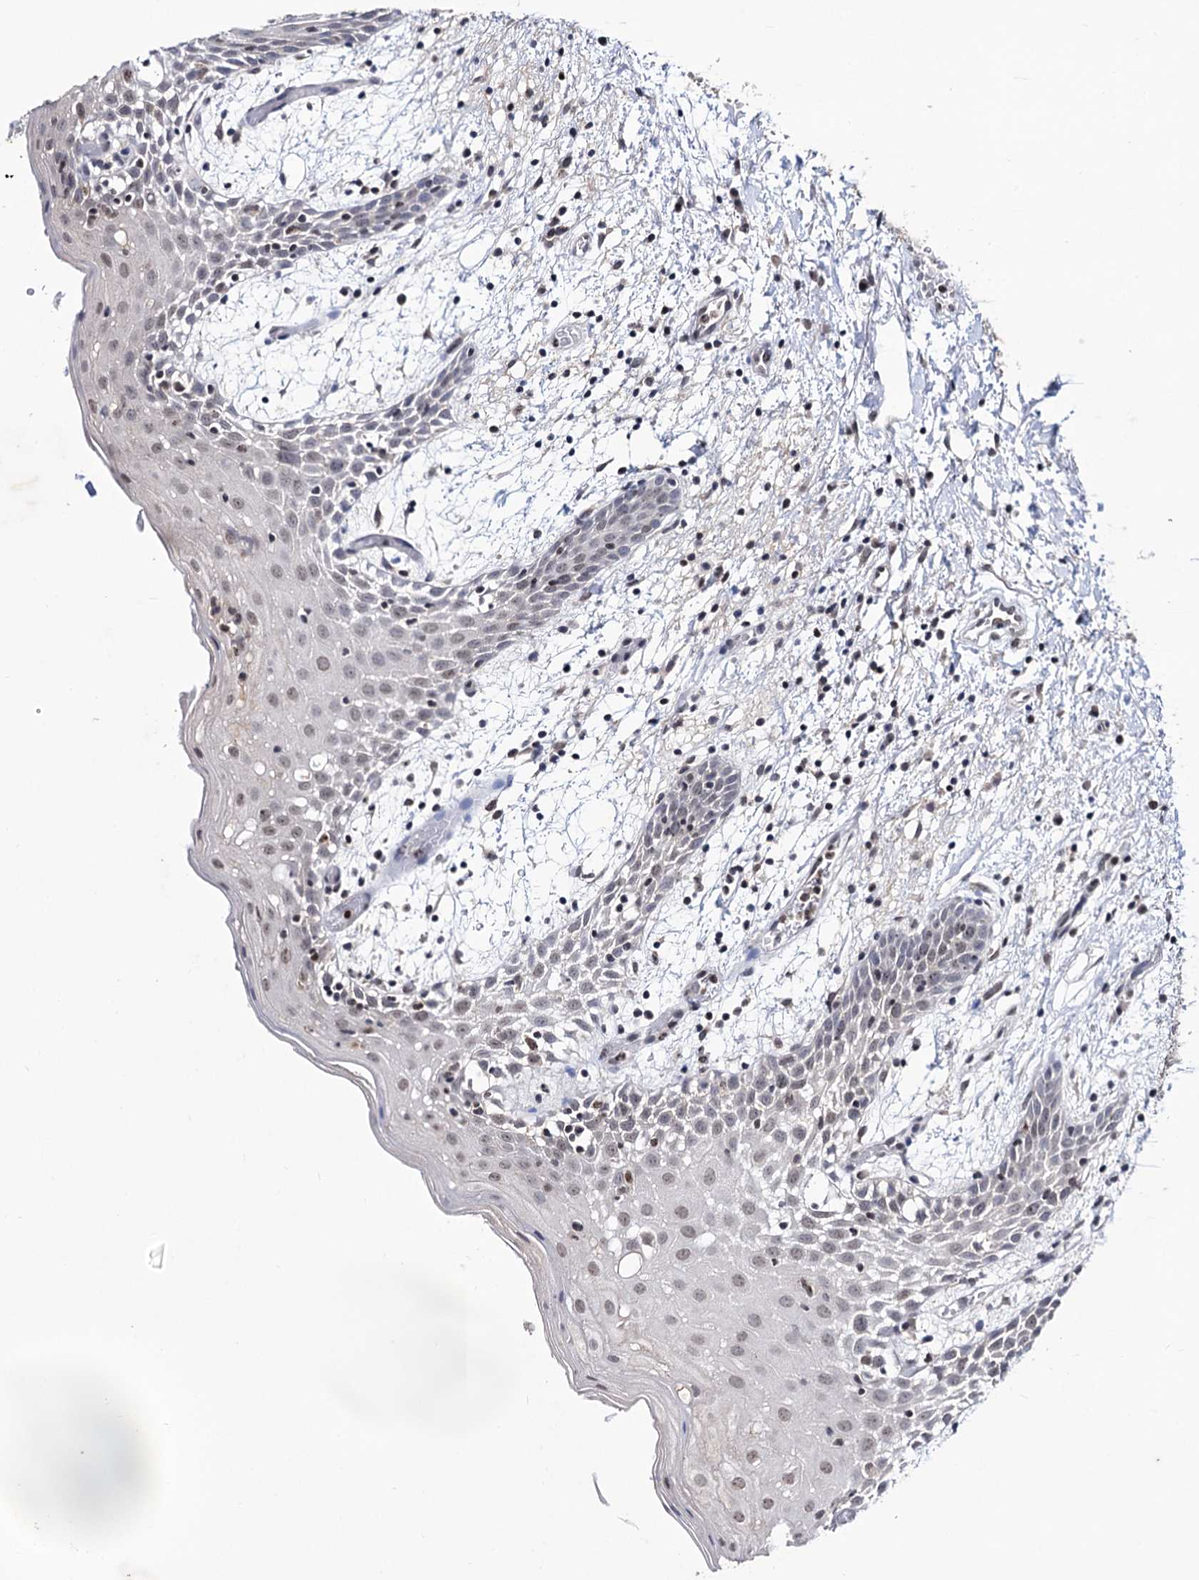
{"staining": {"intensity": "weak", "quantity": ">75%", "location": "nuclear"}, "tissue": "oral mucosa", "cell_type": "Squamous epithelial cells", "image_type": "normal", "snomed": [{"axis": "morphology", "description": "Normal tissue, NOS"}, {"axis": "topography", "description": "Skeletal muscle"}, {"axis": "topography", "description": "Oral tissue"}, {"axis": "topography", "description": "Salivary gland"}, {"axis": "topography", "description": "Peripheral nerve tissue"}], "caption": "Squamous epithelial cells exhibit low levels of weak nuclear staining in about >75% of cells in benign oral mucosa.", "gene": "SMCHD1", "patient": {"sex": "male", "age": 54}}